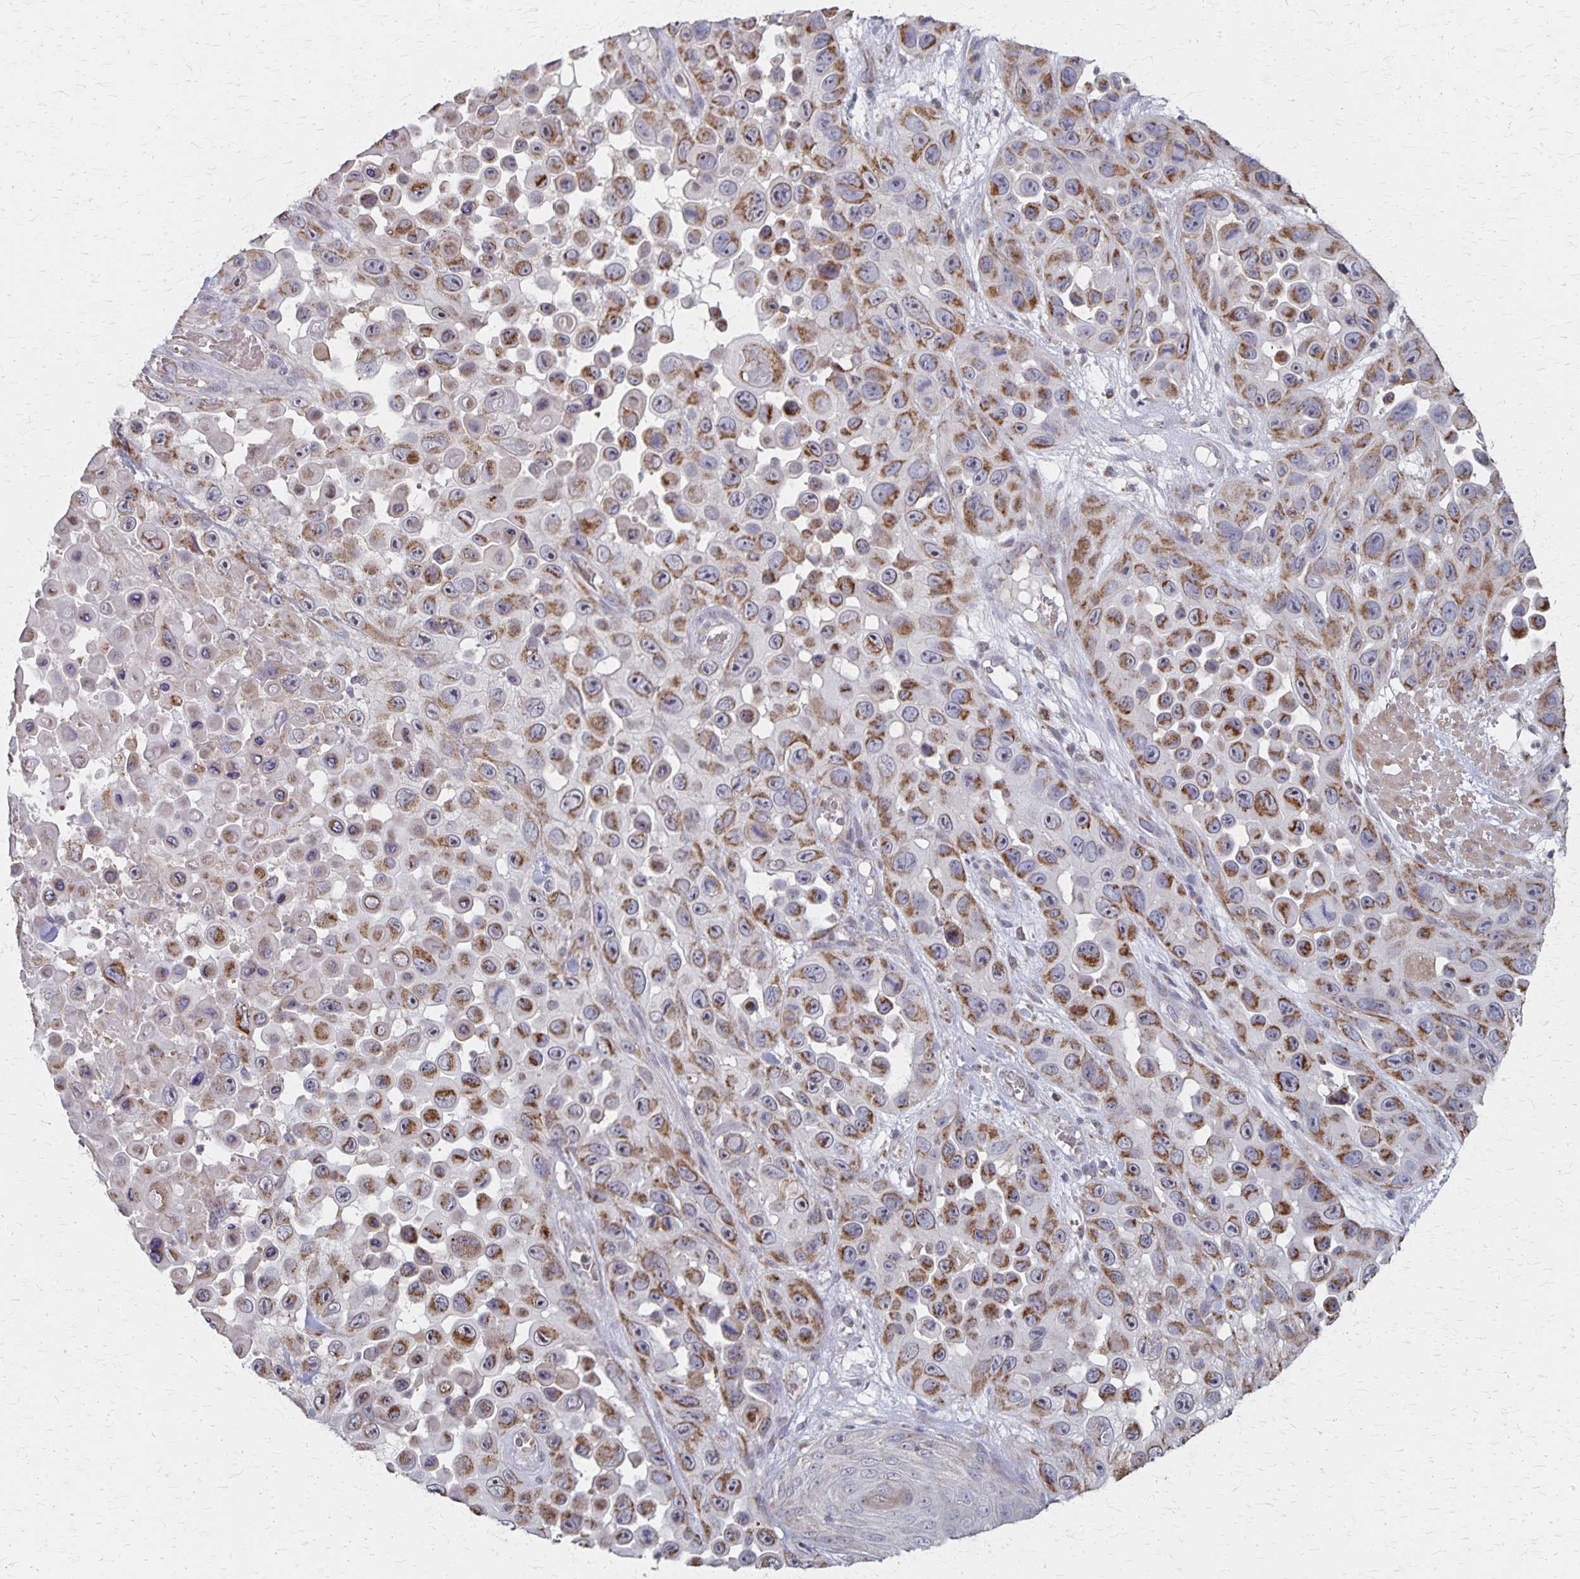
{"staining": {"intensity": "strong", "quantity": ">75%", "location": "cytoplasmic/membranous"}, "tissue": "skin cancer", "cell_type": "Tumor cells", "image_type": "cancer", "snomed": [{"axis": "morphology", "description": "Squamous cell carcinoma, NOS"}, {"axis": "topography", "description": "Skin"}], "caption": "Human squamous cell carcinoma (skin) stained with a protein marker displays strong staining in tumor cells.", "gene": "DYRK4", "patient": {"sex": "male", "age": 81}}